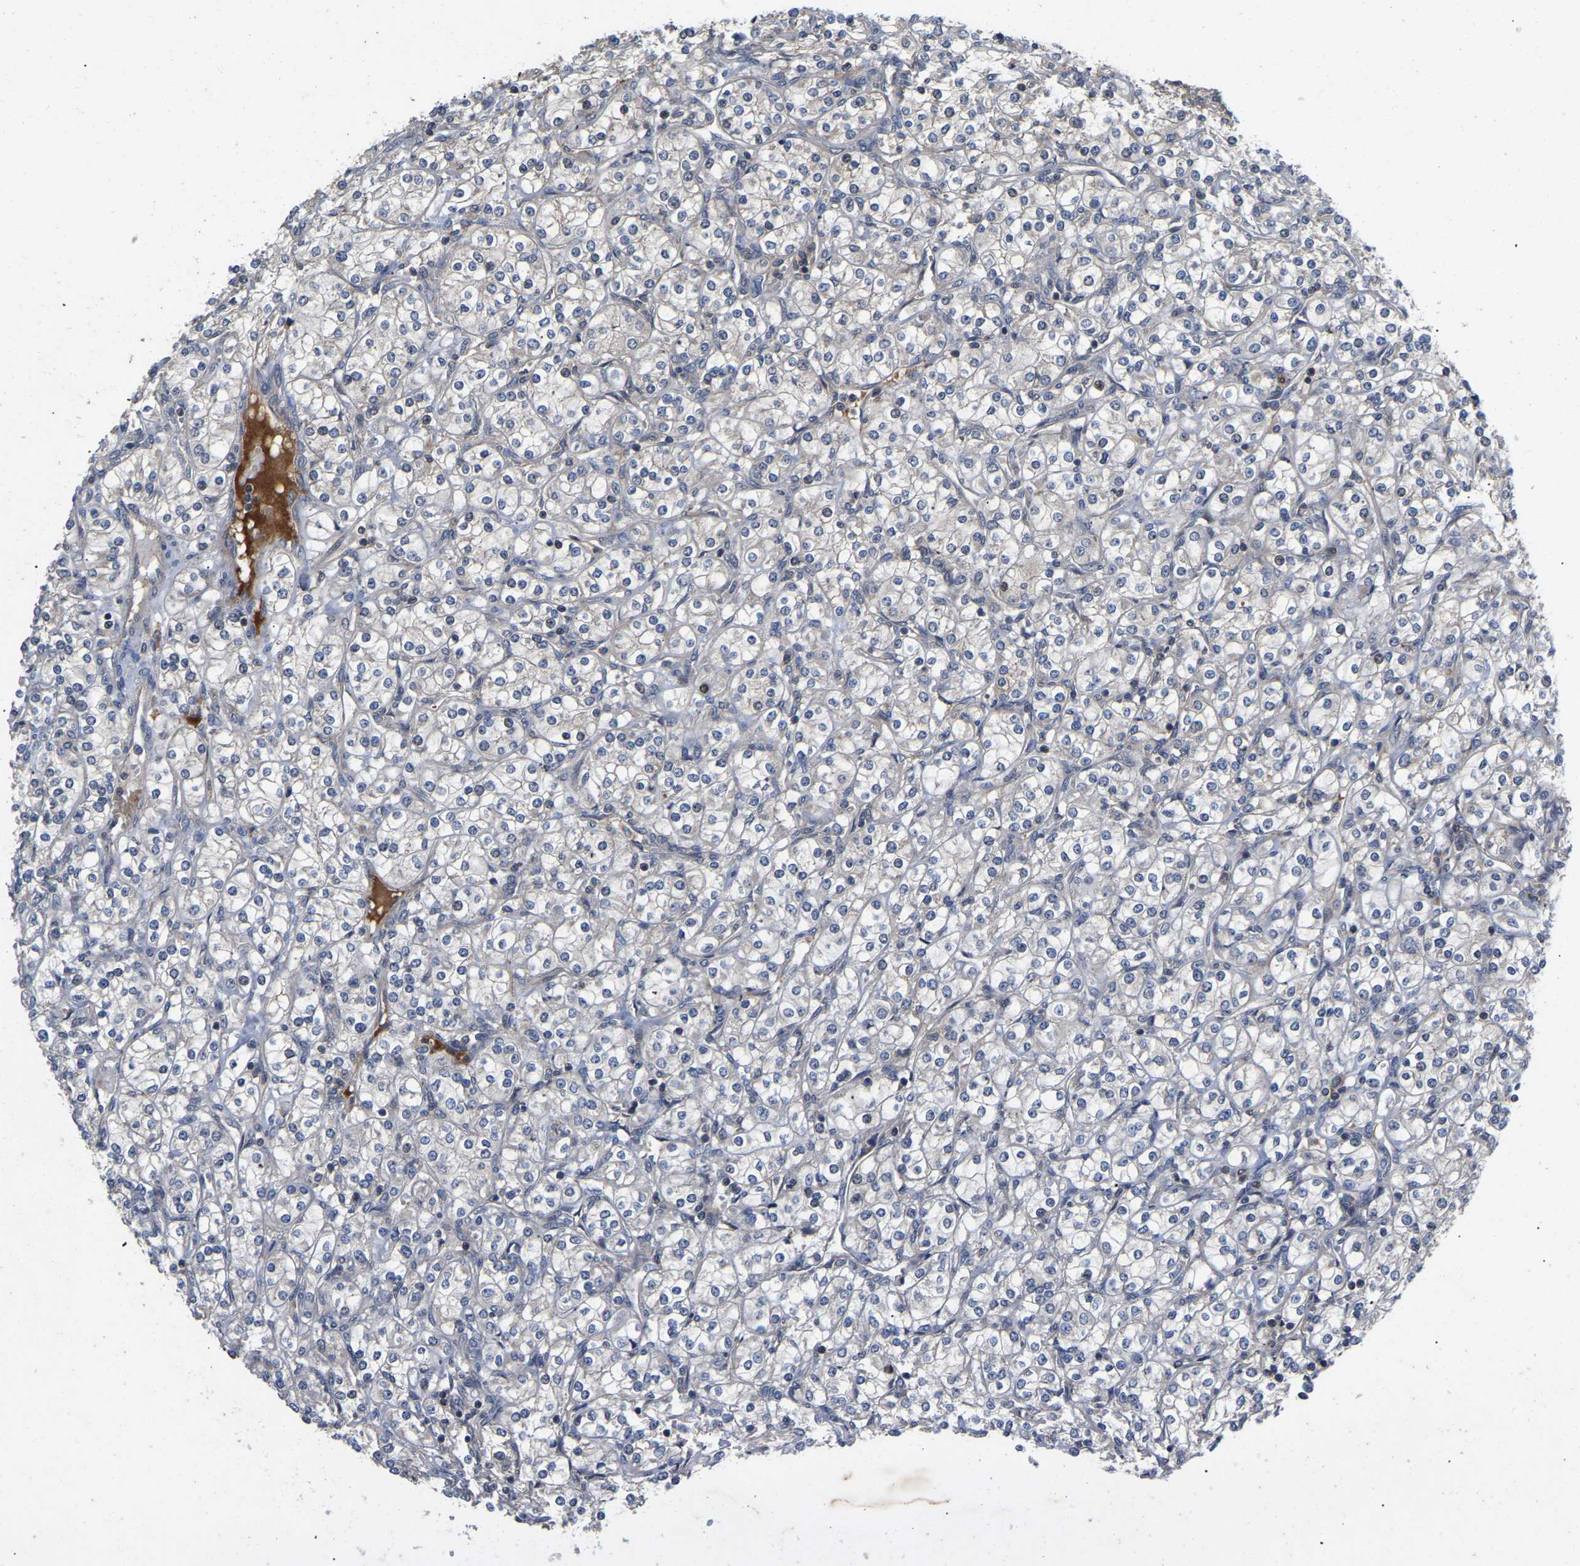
{"staining": {"intensity": "negative", "quantity": "none", "location": "none"}, "tissue": "renal cancer", "cell_type": "Tumor cells", "image_type": "cancer", "snomed": [{"axis": "morphology", "description": "Adenocarcinoma, NOS"}, {"axis": "topography", "description": "Kidney"}], "caption": "Immunohistochemical staining of human renal cancer (adenocarcinoma) reveals no significant staining in tumor cells. The staining is performed using DAB (3,3'-diaminobenzidine) brown chromogen with nuclei counter-stained in using hematoxylin.", "gene": "PRDM14", "patient": {"sex": "male", "age": 77}}